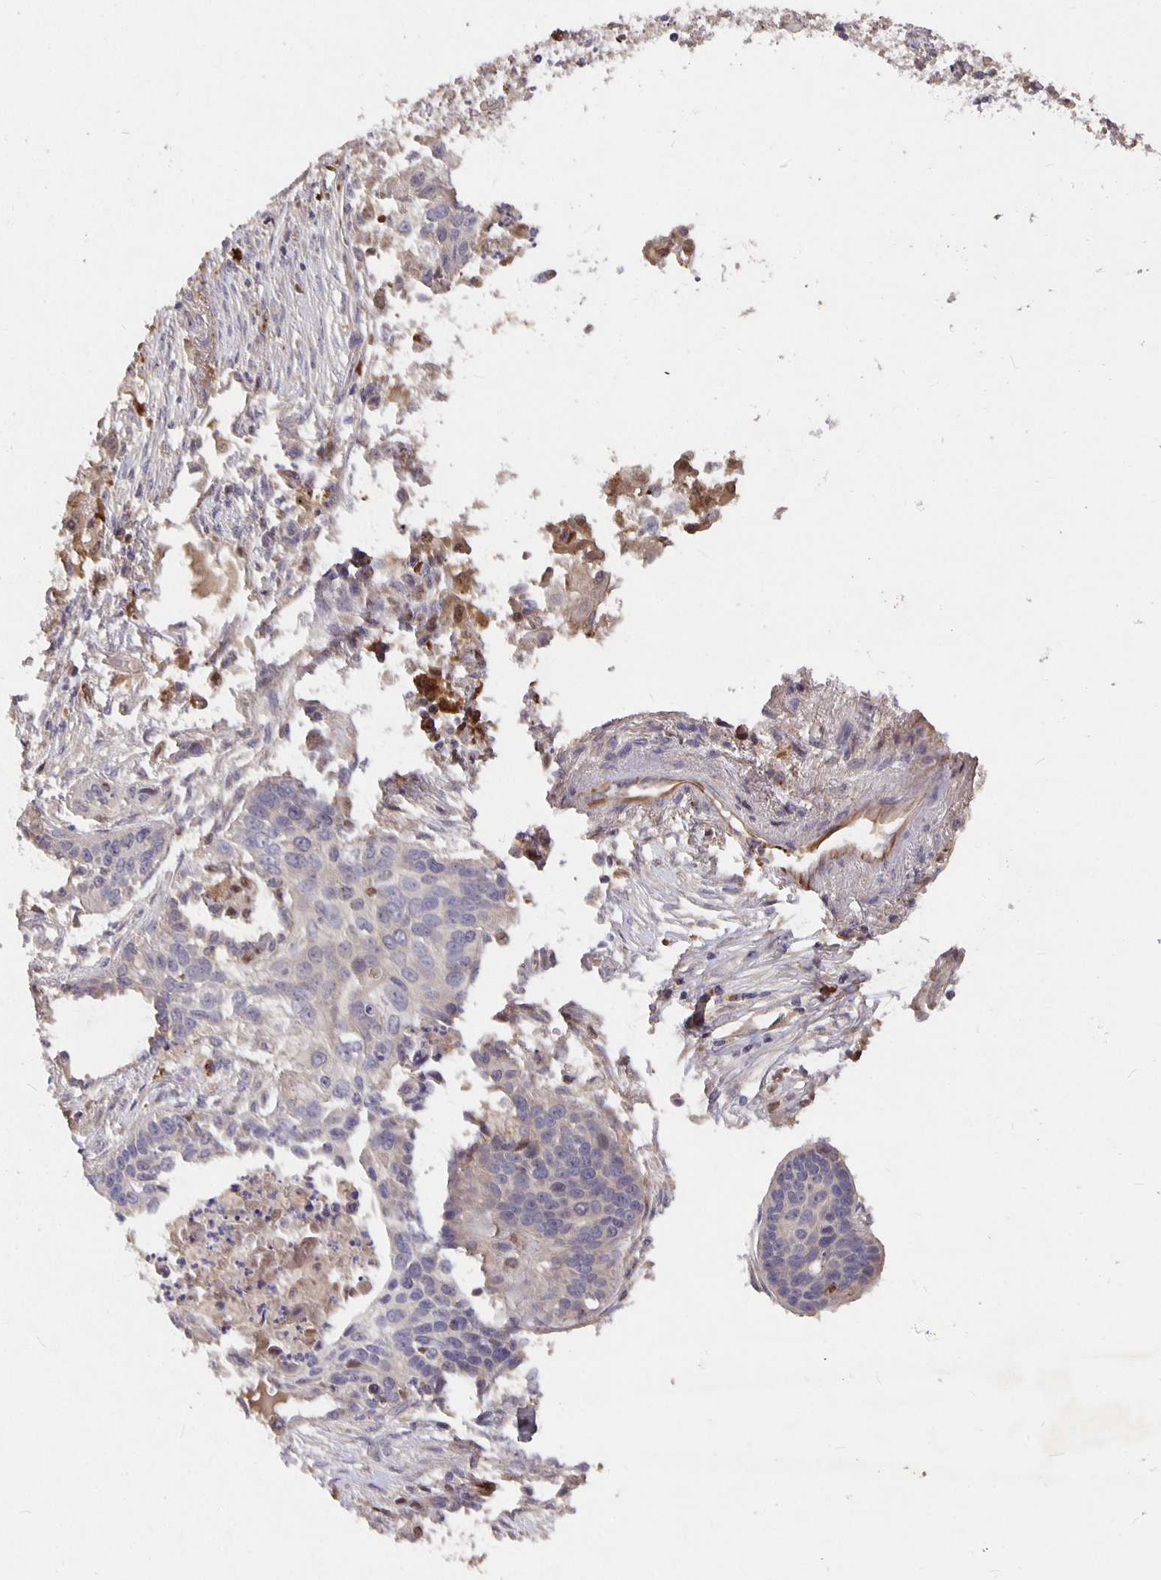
{"staining": {"intensity": "negative", "quantity": "none", "location": "none"}, "tissue": "lung cancer", "cell_type": "Tumor cells", "image_type": "cancer", "snomed": [{"axis": "morphology", "description": "Squamous cell carcinoma, NOS"}, {"axis": "topography", "description": "Lung"}], "caption": "IHC image of neoplastic tissue: lung cancer (squamous cell carcinoma) stained with DAB shows no significant protein positivity in tumor cells. (DAB (3,3'-diaminobenzidine) immunohistochemistry, high magnification).", "gene": "NOG", "patient": {"sex": "male", "age": 71}}